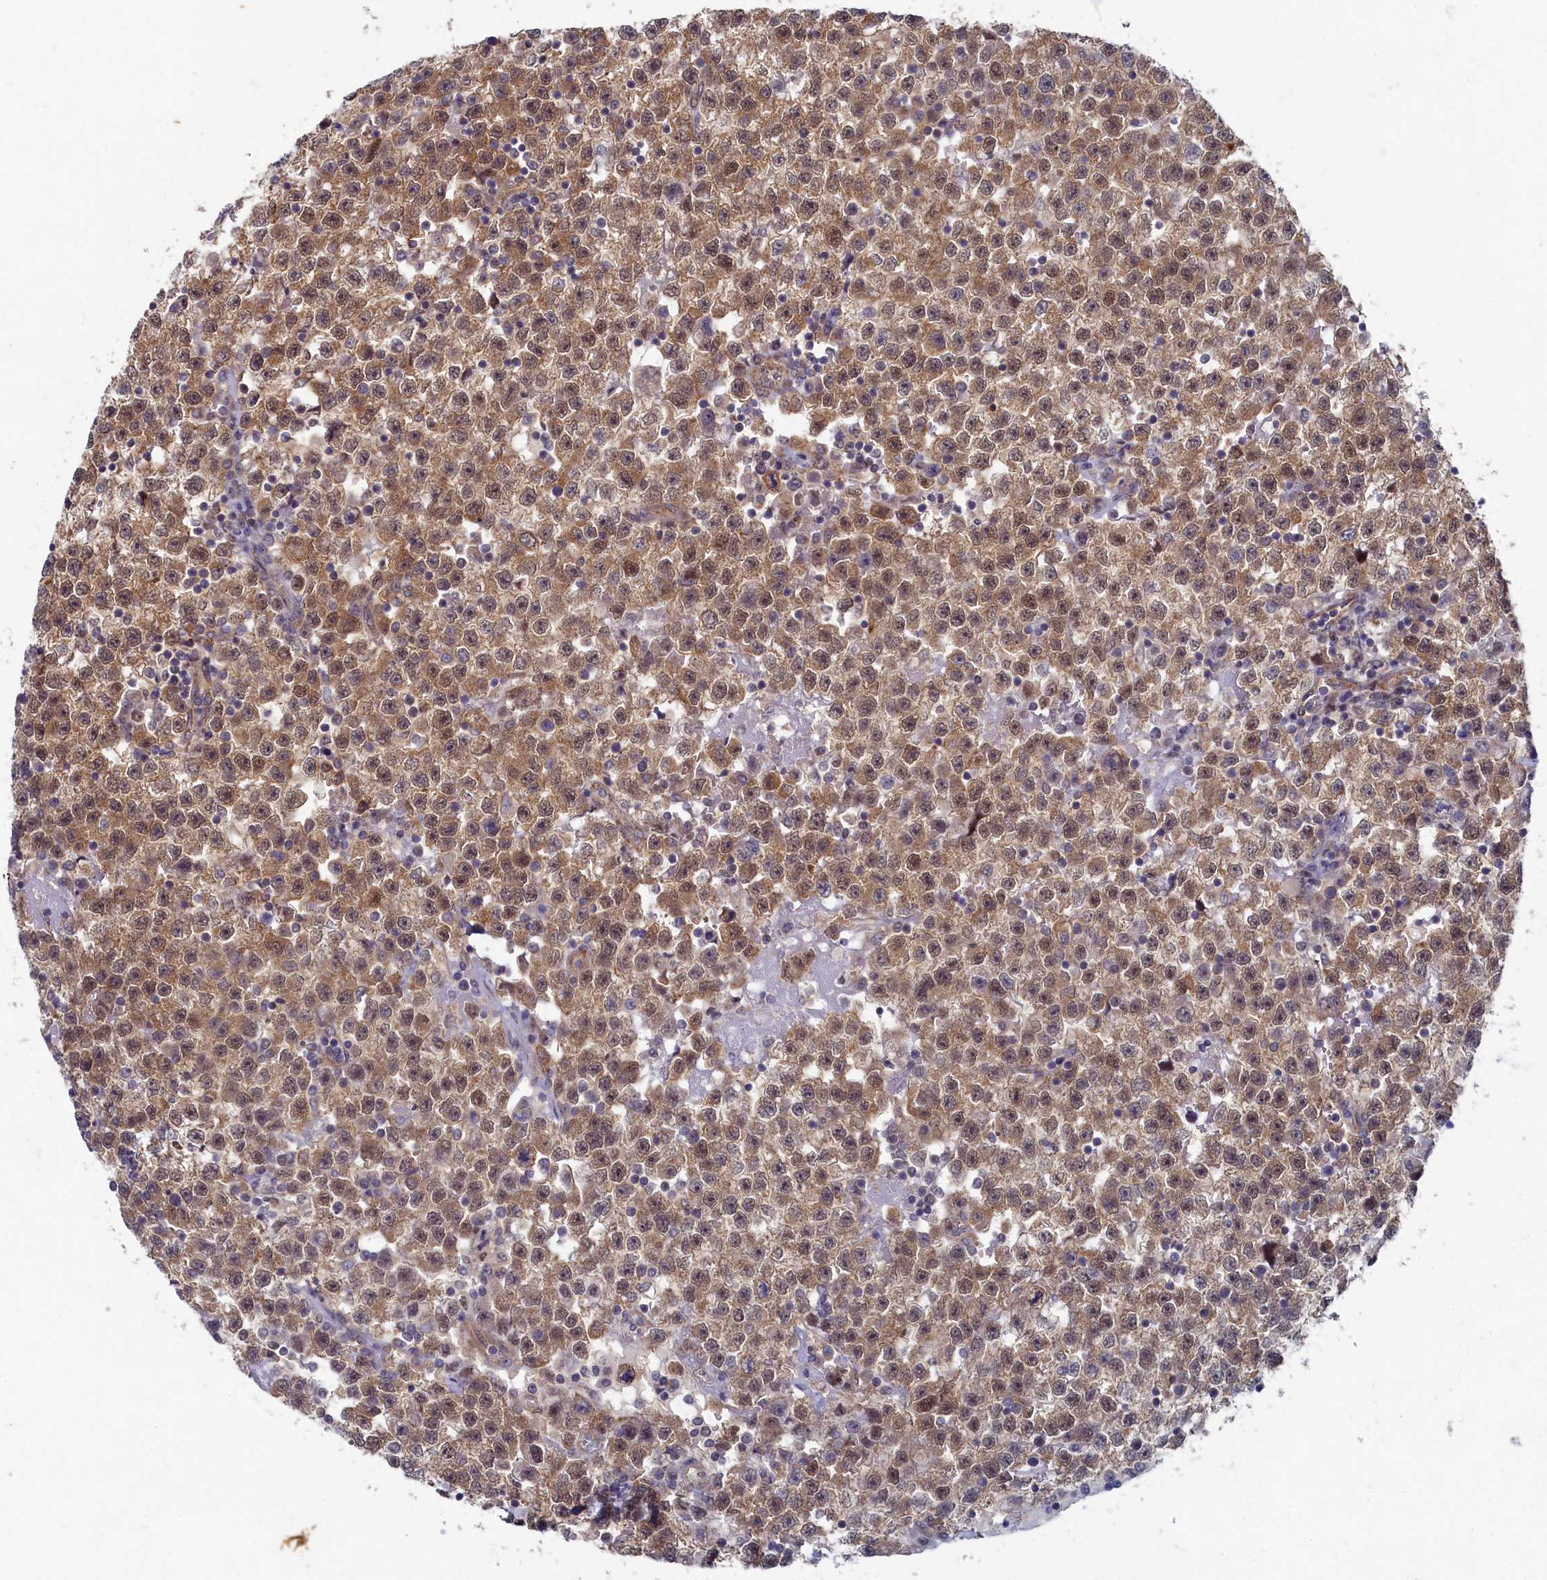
{"staining": {"intensity": "moderate", "quantity": ">75%", "location": "cytoplasmic/membranous,nuclear"}, "tissue": "testis cancer", "cell_type": "Tumor cells", "image_type": "cancer", "snomed": [{"axis": "morphology", "description": "Seminoma, NOS"}, {"axis": "topography", "description": "Testis"}], "caption": "A photomicrograph showing moderate cytoplasmic/membranous and nuclear expression in approximately >75% of tumor cells in testis seminoma, as visualized by brown immunohistochemical staining.", "gene": "WDR59", "patient": {"sex": "male", "age": 22}}